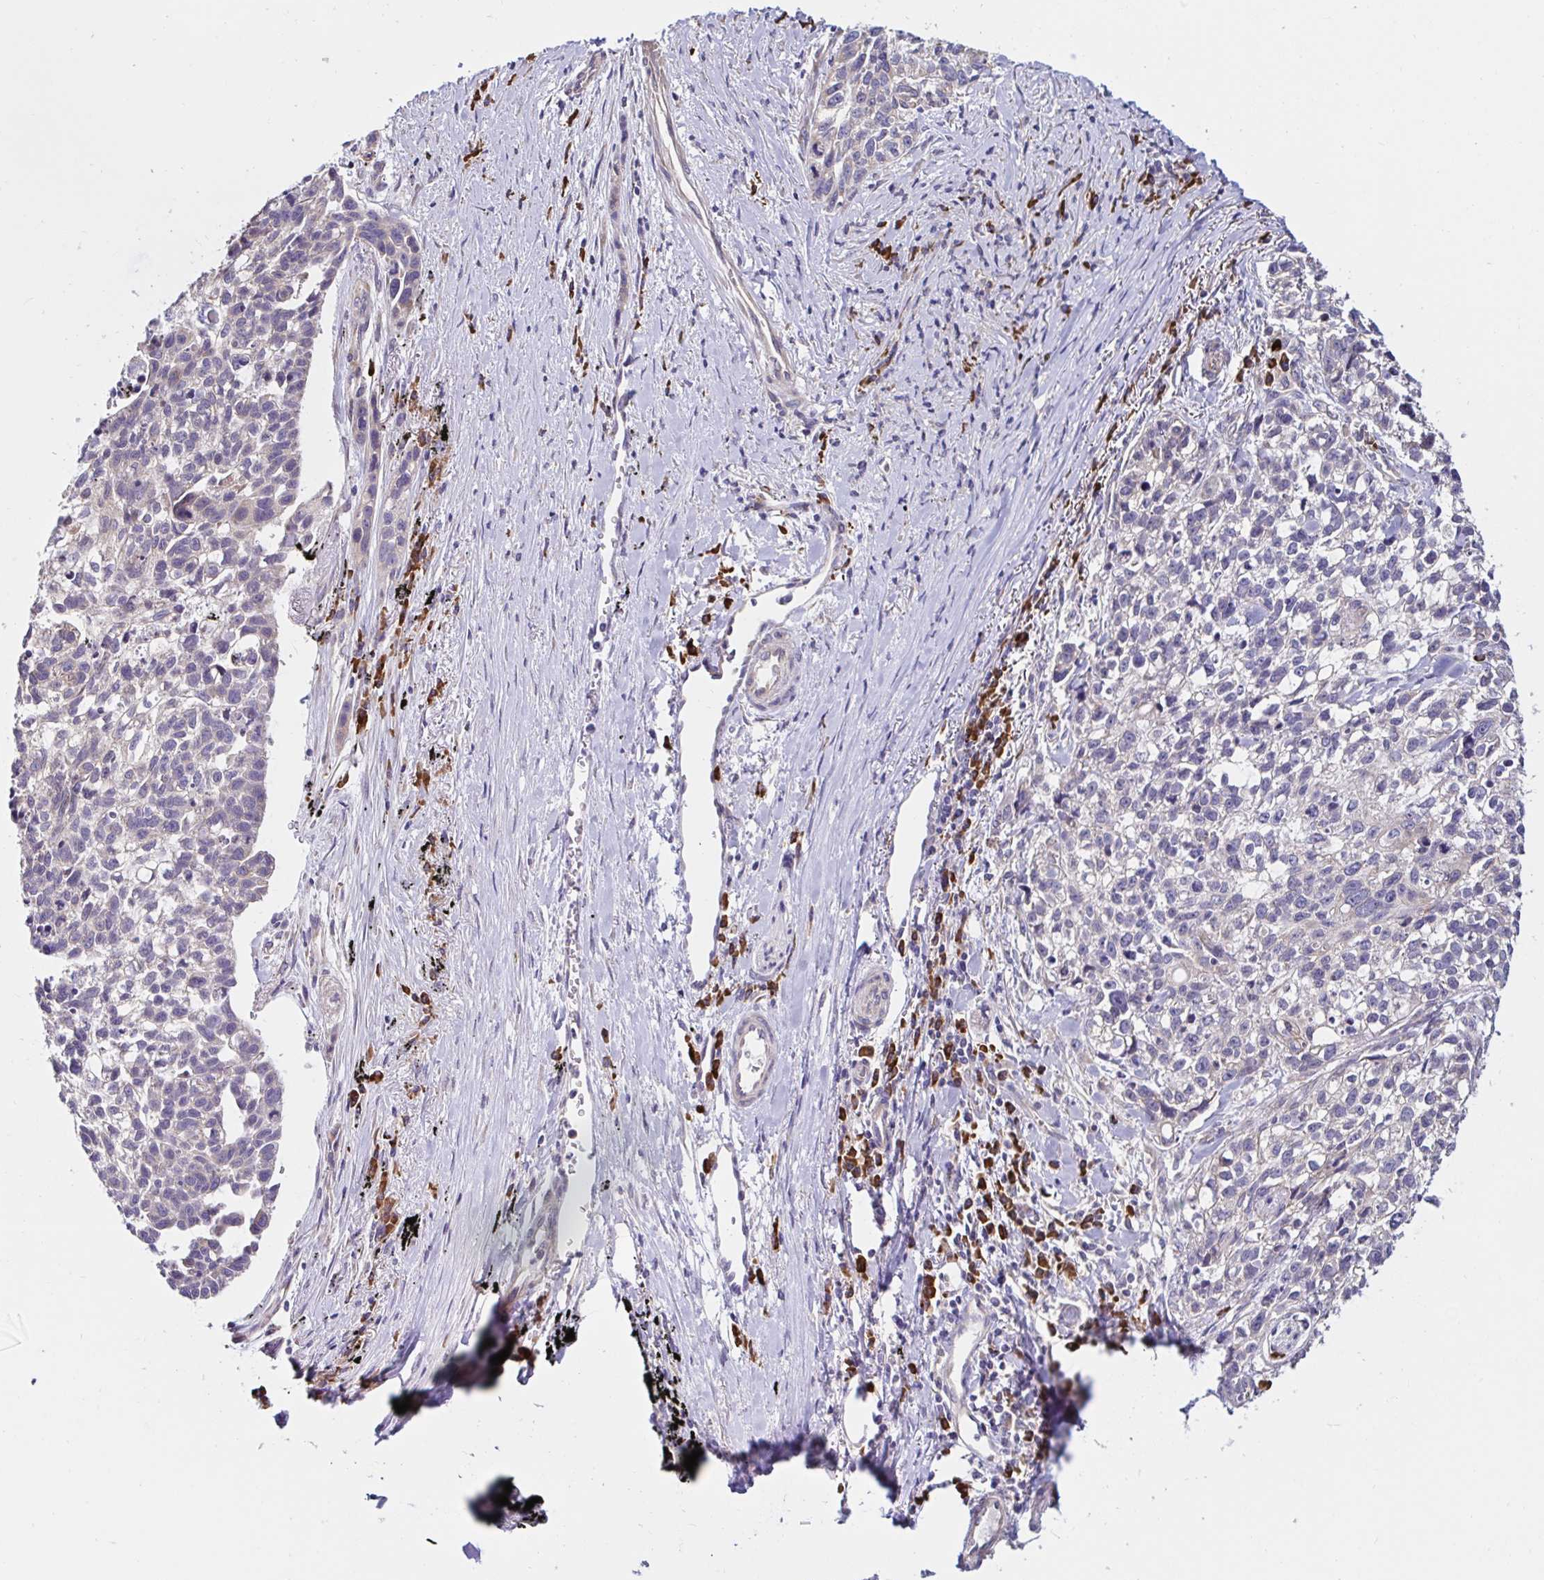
{"staining": {"intensity": "negative", "quantity": "none", "location": "none"}, "tissue": "lung cancer", "cell_type": "Tumor cells", "image_type": "cancer", "snomed": [{"axis": "morphology", "description": "Squamous cell carcinoma, NOS"}, {"axis": "topography", "description": "Lung"}], "caption": "Immunohistochemistry (IHC) photomicrograph of neoplastic tissue: lung squamous cell carcinoma stained with DAB reveals no significant protein staining in tumor cells. Nuclei are stained in blue.", "gene": "VSIG2", "patient": {"sex": "male", "age": 74}}